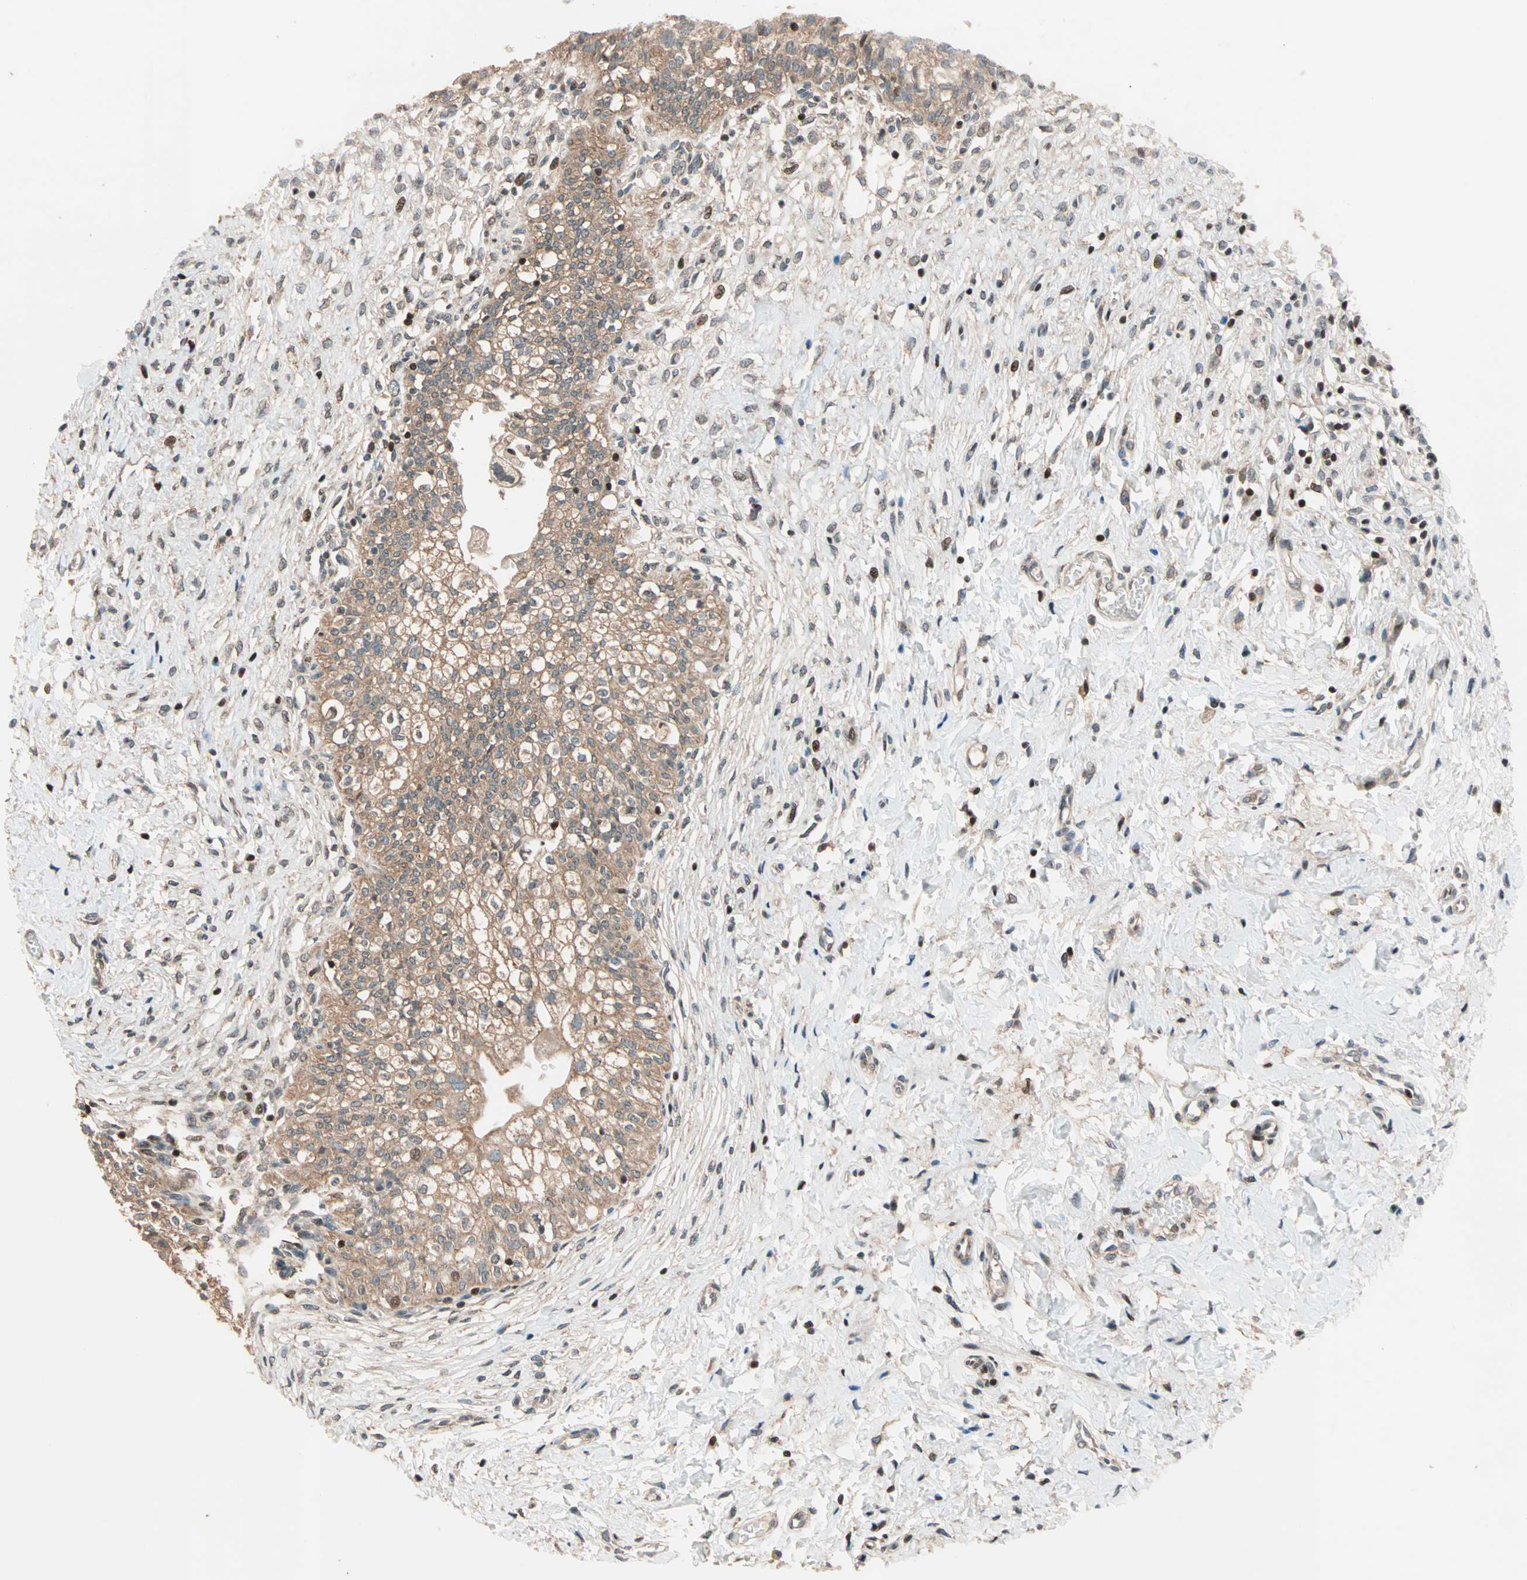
{"staining": {"intensity": "moderate", "quantity": ">75%", "location": "cytoplasmic/membranous"}, "tissue": "urinary bladder", "cell_type": "Urothelial cells", "image_type": "normal", "snomed": [{"axis": "morphology", "description": "Normal tissue, NOS"}, {"axis": "morphology", "description": "Inflammation, NOS"}, {"axis": "topography", "description": "Urinary bladder"}], "caption": "Urinary bladder was stained to show a protein in brown. There is medium levels of moderate cytoplasmic/membranous positivity in approximately >75% of urothelial cells. Using DAB (brown) and hematoxylin (blue) stains, captured at high magnification using brightfield microscopy.", "gene": "HECW1", "patient": {"sex": "female", "age": 80}}